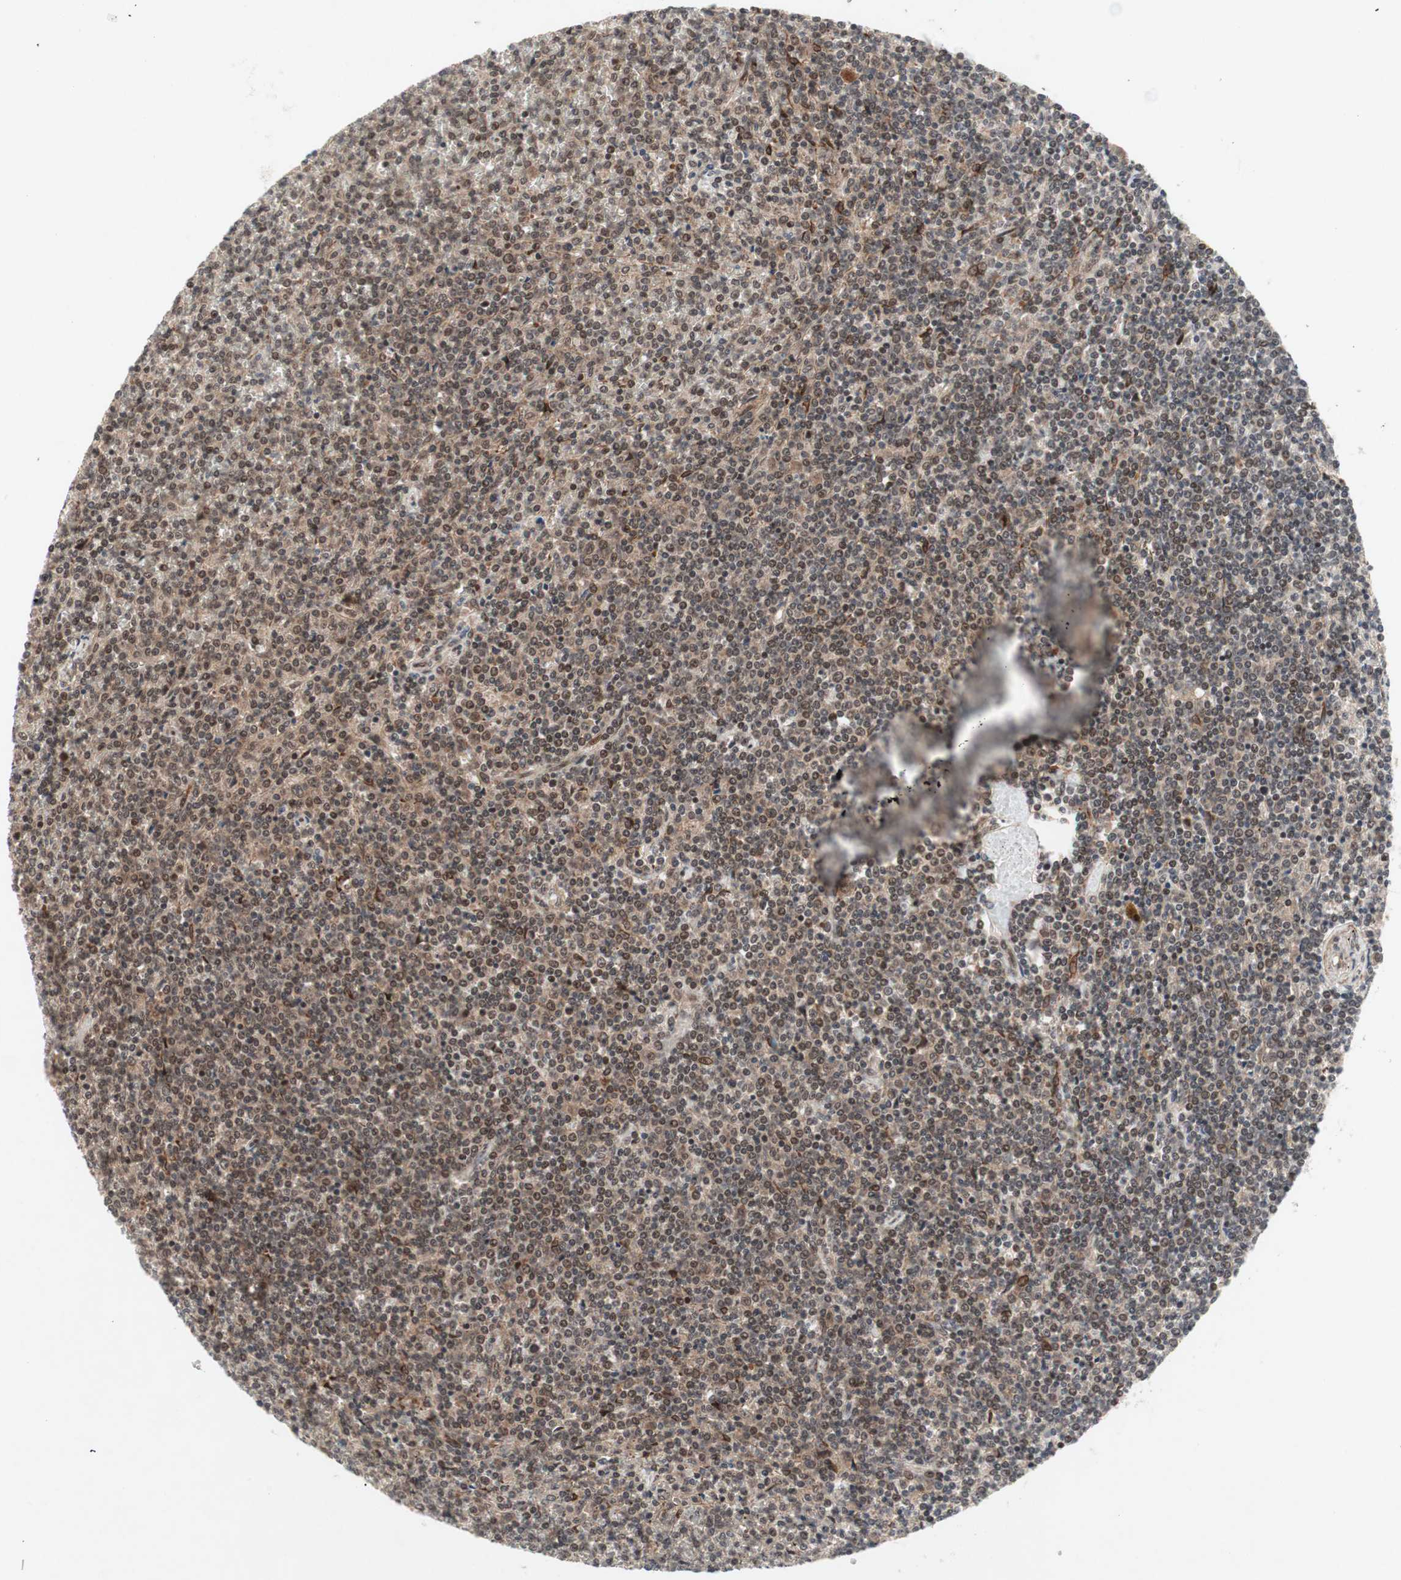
{"staining": {"intensity": "weak", "quantity": "25%-75%", "location": "nuclear"}, "tissue": "lymphoma", "cell_type": "Tumor cells", "image_type": "cancer", "snomed": [{"axis": "morphology", "description": "Malignant lymphoma, non-Hodgkin's type, Low grade"}, {"axis": "topography", "description": "Spleen"}], "caption": "Approximately 25%-75% of tumor cells in human low-grade malignant lymphoma, non-Hodgkin's type reveal weak nuclear protein positivity as visualized by brown immunohistochemical staining.", "gene": "TCF12", "patient": {"sex": "female", "age": 19}}